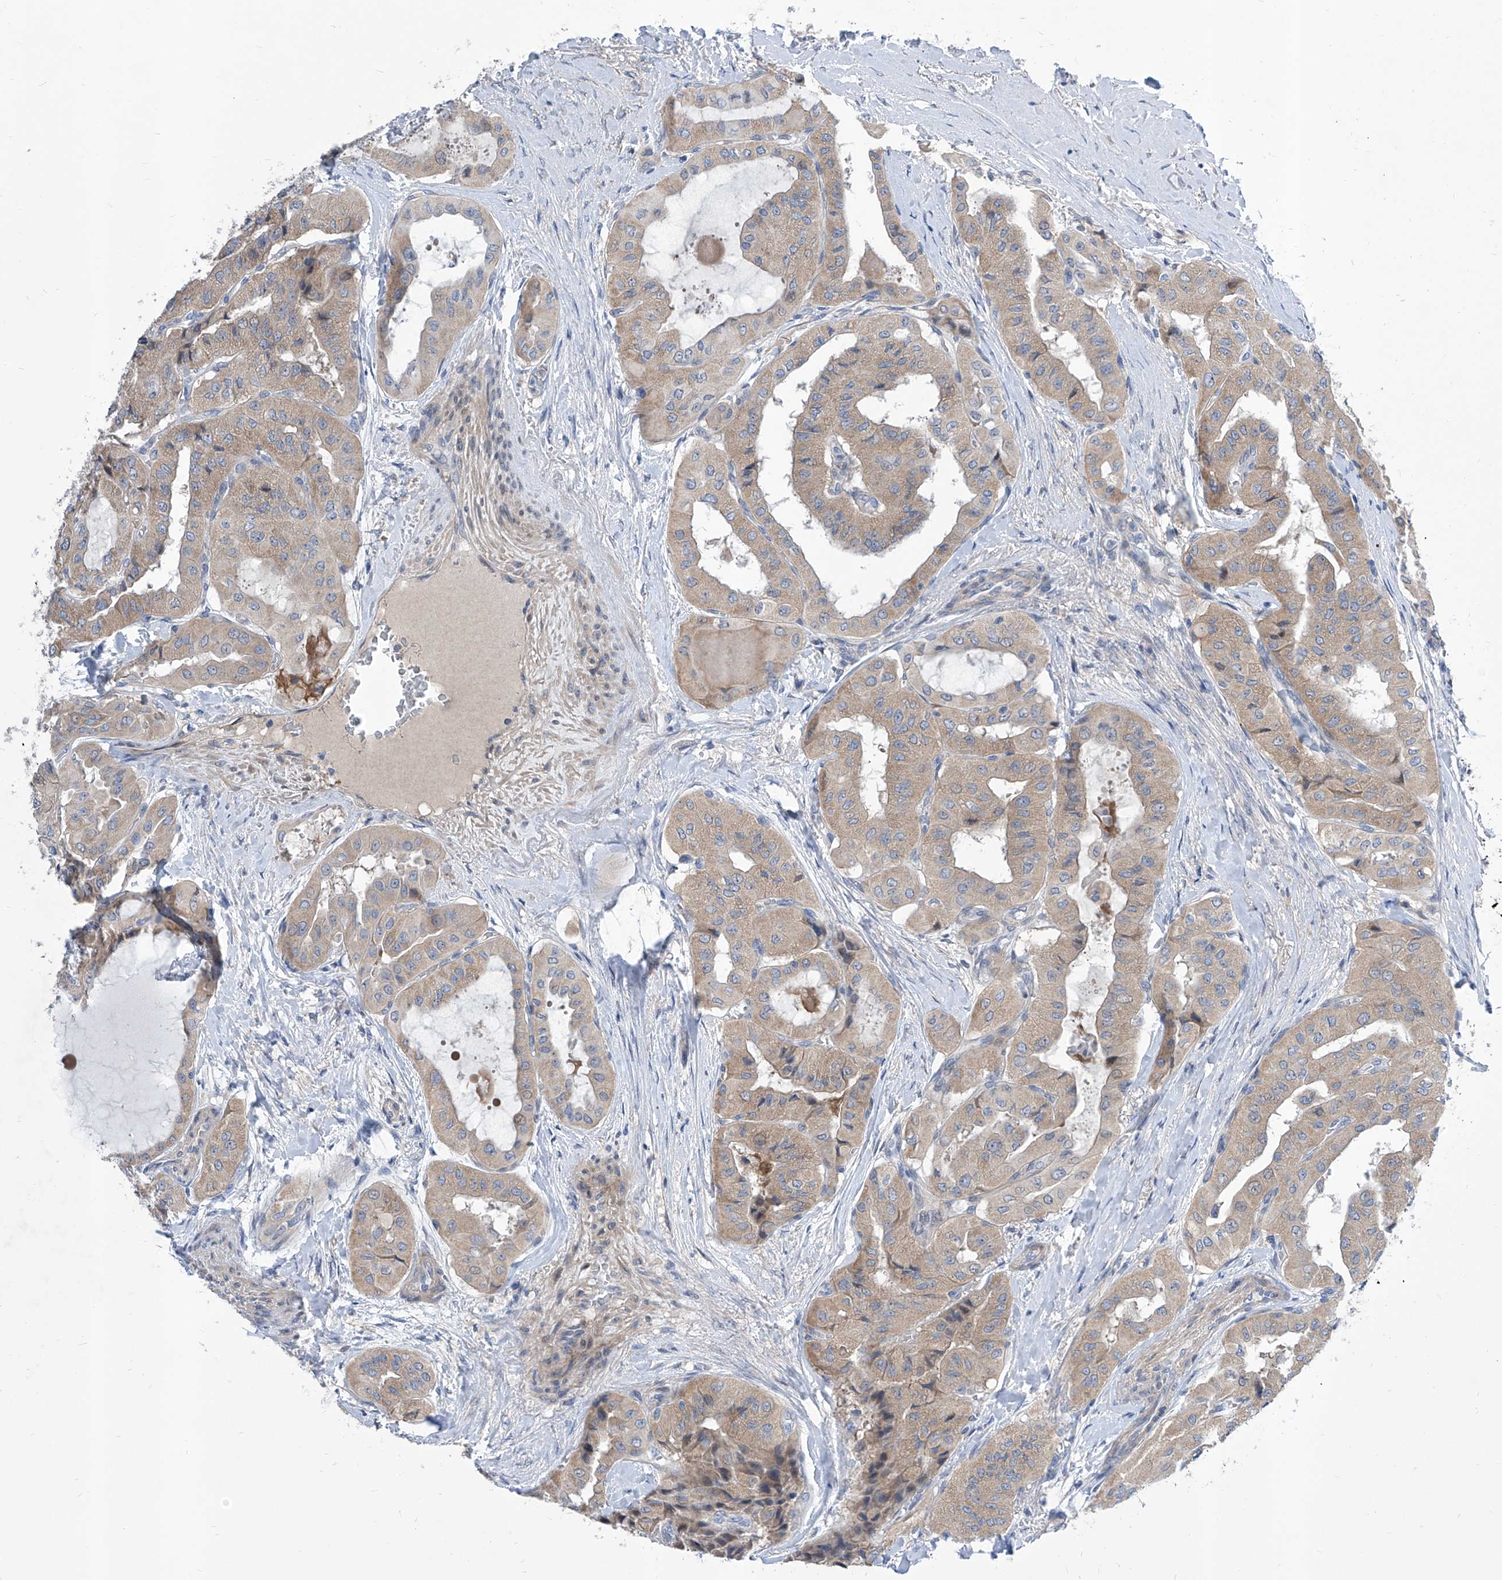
{"staining": {"intensity": "weak", "quantity": "25%-75%", "location": "cytoplasmic/membranous"}, "tissue": "thyroid cancer", "cell_type": "Tumor cells", "image_type": "cancer", "snomed": [{"axis": "morphology", "description": "Papillary adenocarcinoma, NOS"}, {"axis": "topography", "description": "Thyroid gland"}], "caption": "Immunohistochemical staining of human thyroid papillary adenocarcinoma shows low levels of weak cytoplasmic/membranous expression in about 25%-75% of tumor cells. The protein of interest is stained brown, and the nuclei are stained in blue (DAB (3,3'-diaminobenzidine) IHC with brightfield microscopy, high magnification).", "gene": "SRBD1", "patient": {"sex": "female", "age": 59}}